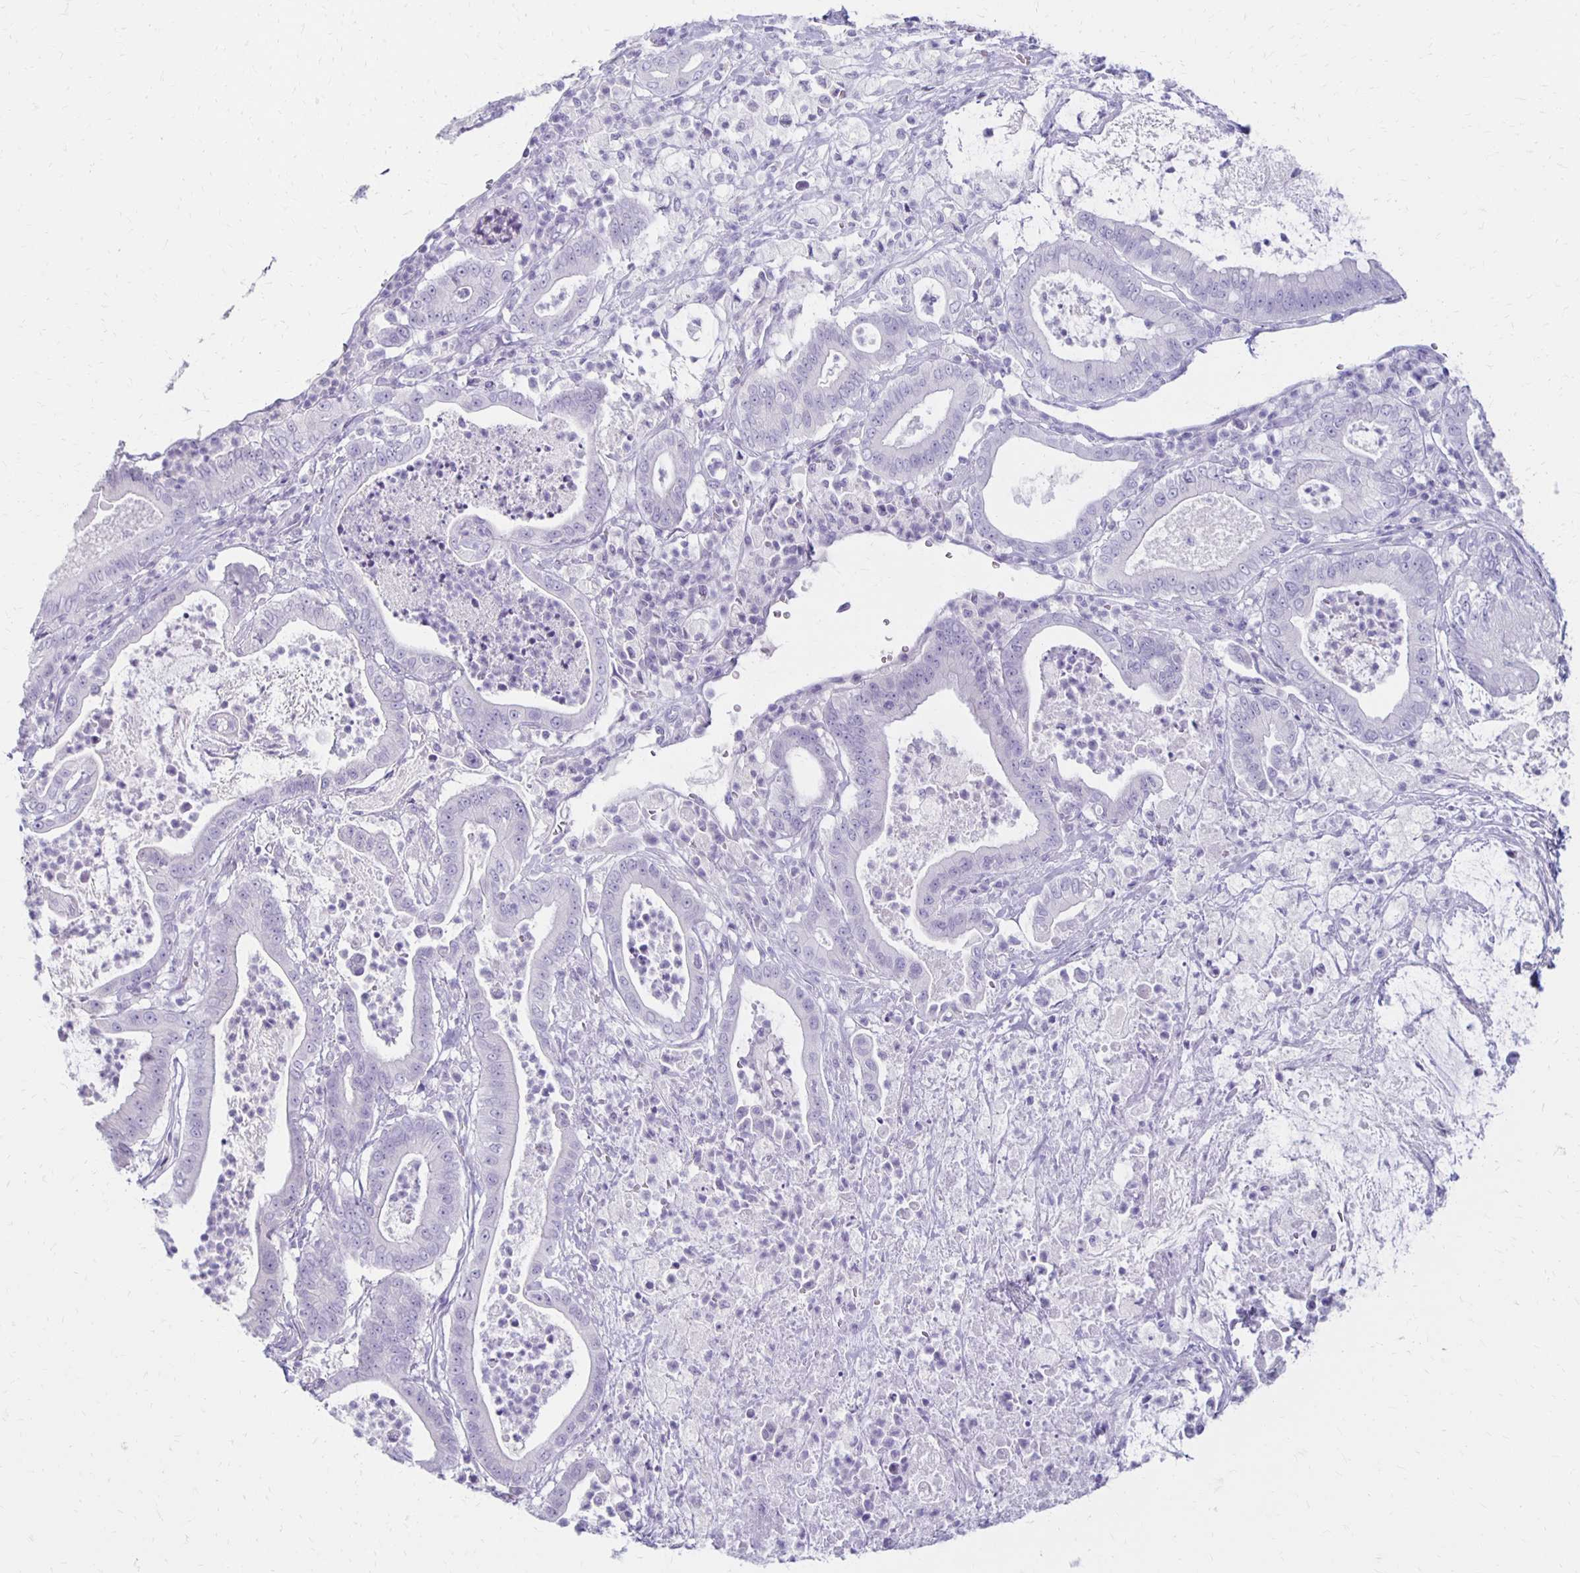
{"staining": {"intensity": "negative", "quantity": "none", "location": "none"}, "tissue": "pancreatic cancer", "cell_type": "Tumor cells", "image_type": "cancer", "snomed": [{"axis": "morphology", "description": "Adenocarcinoma, NOS"}, {"axis": "topography", "description": "Pancreas"}], "caption": "Pancreatic cancer stained for a protein using immunohistochemistry displays no staining tumor cells.", "gene": "RYR1", "patient": {"sex": "male", "age": 71}}